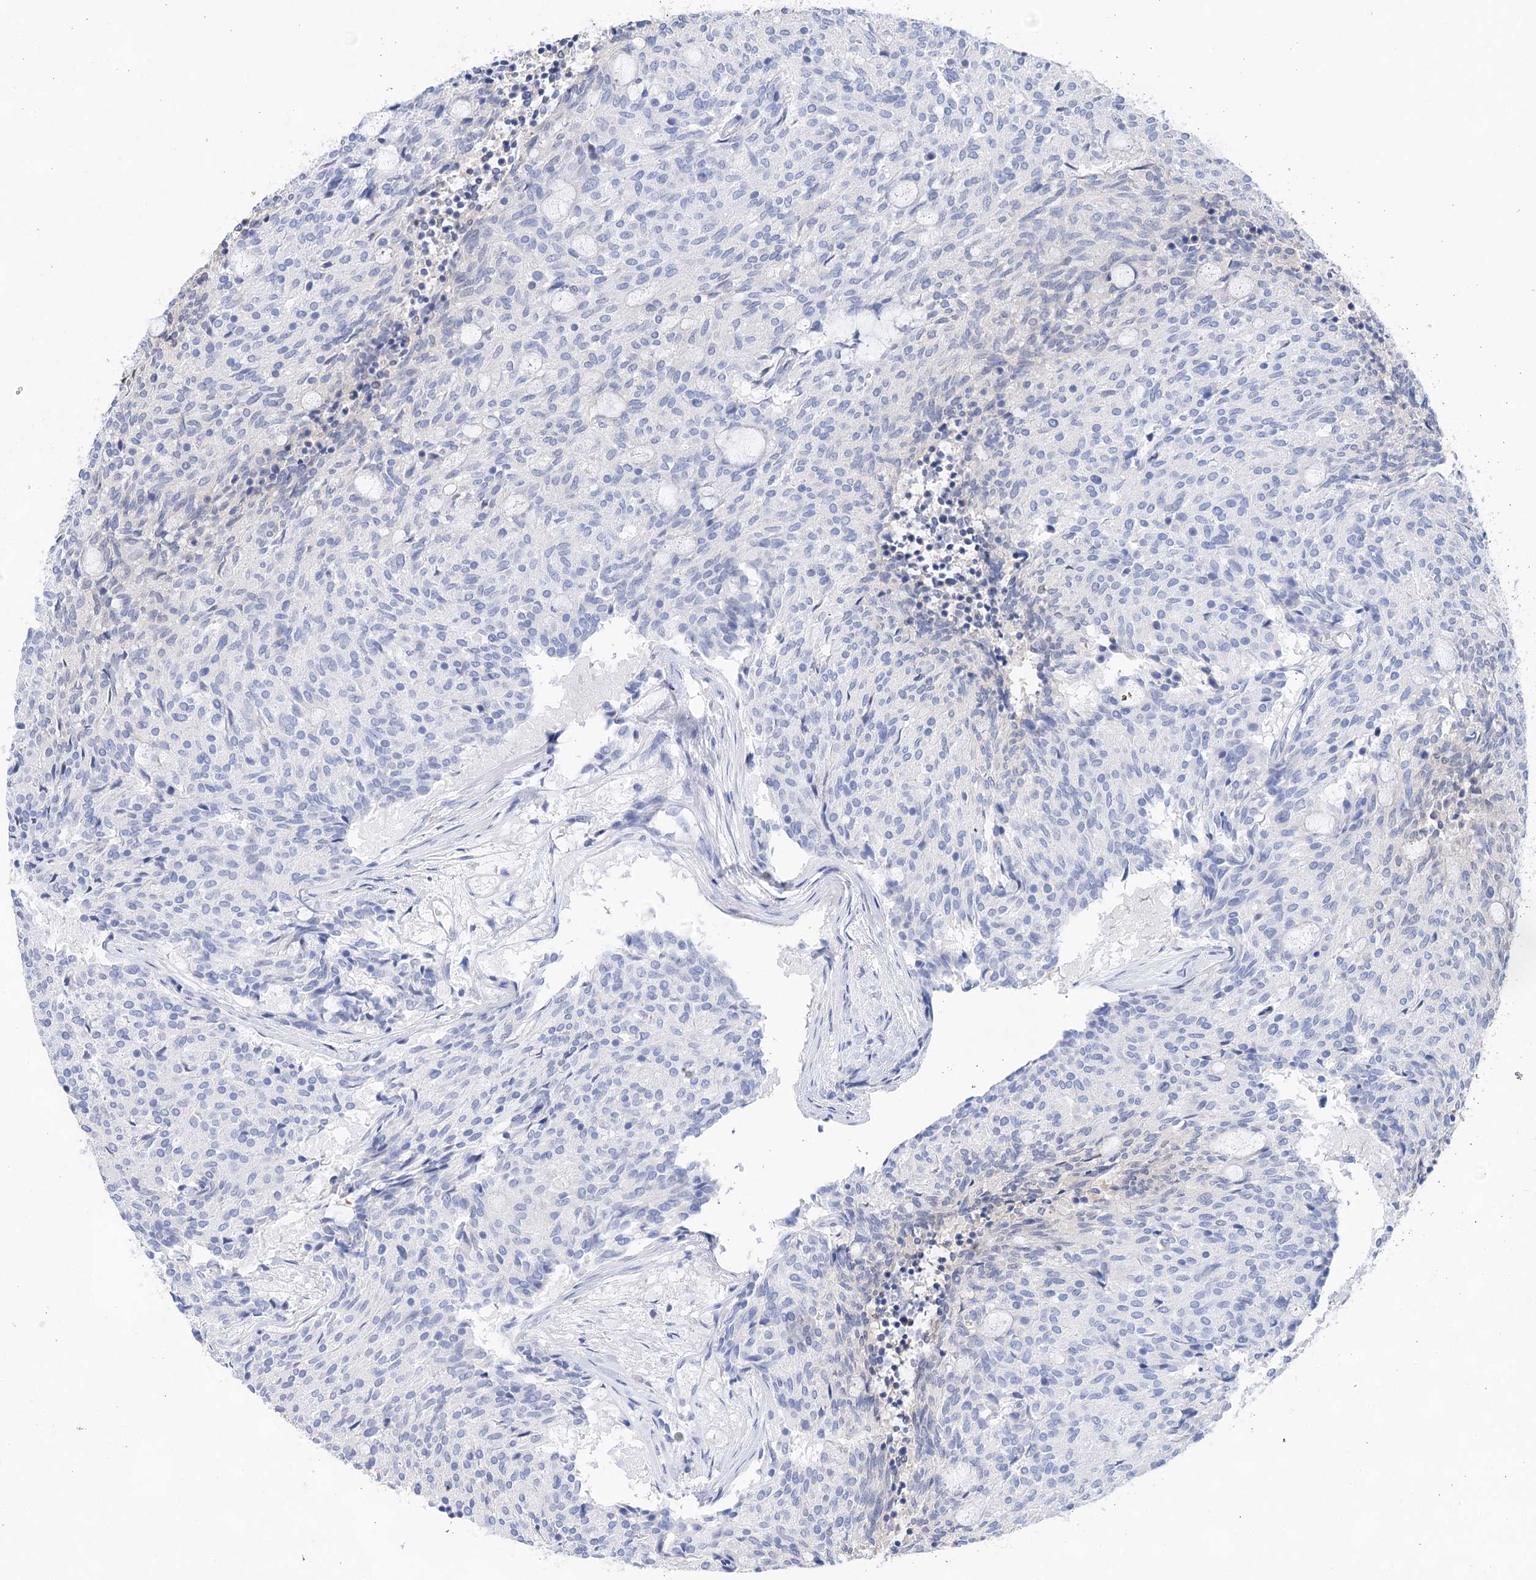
{"staining": {"intensity": "negative", "quantity": "none", "location": "none"}, "tissue": "carcinoid", "cell_type": "Tumor cells", "image_type": "cancer", "snomed": [{"axis": "morphology", "description": "Carcinoid, malignant, NOS"}, {"axis": "topography", "description": "Pancreas"}], "caption": "Tumor cells show no significant staining in carcinoid.", "gene": "LALBA", "patient": {"sex": "female", "age": 54}}